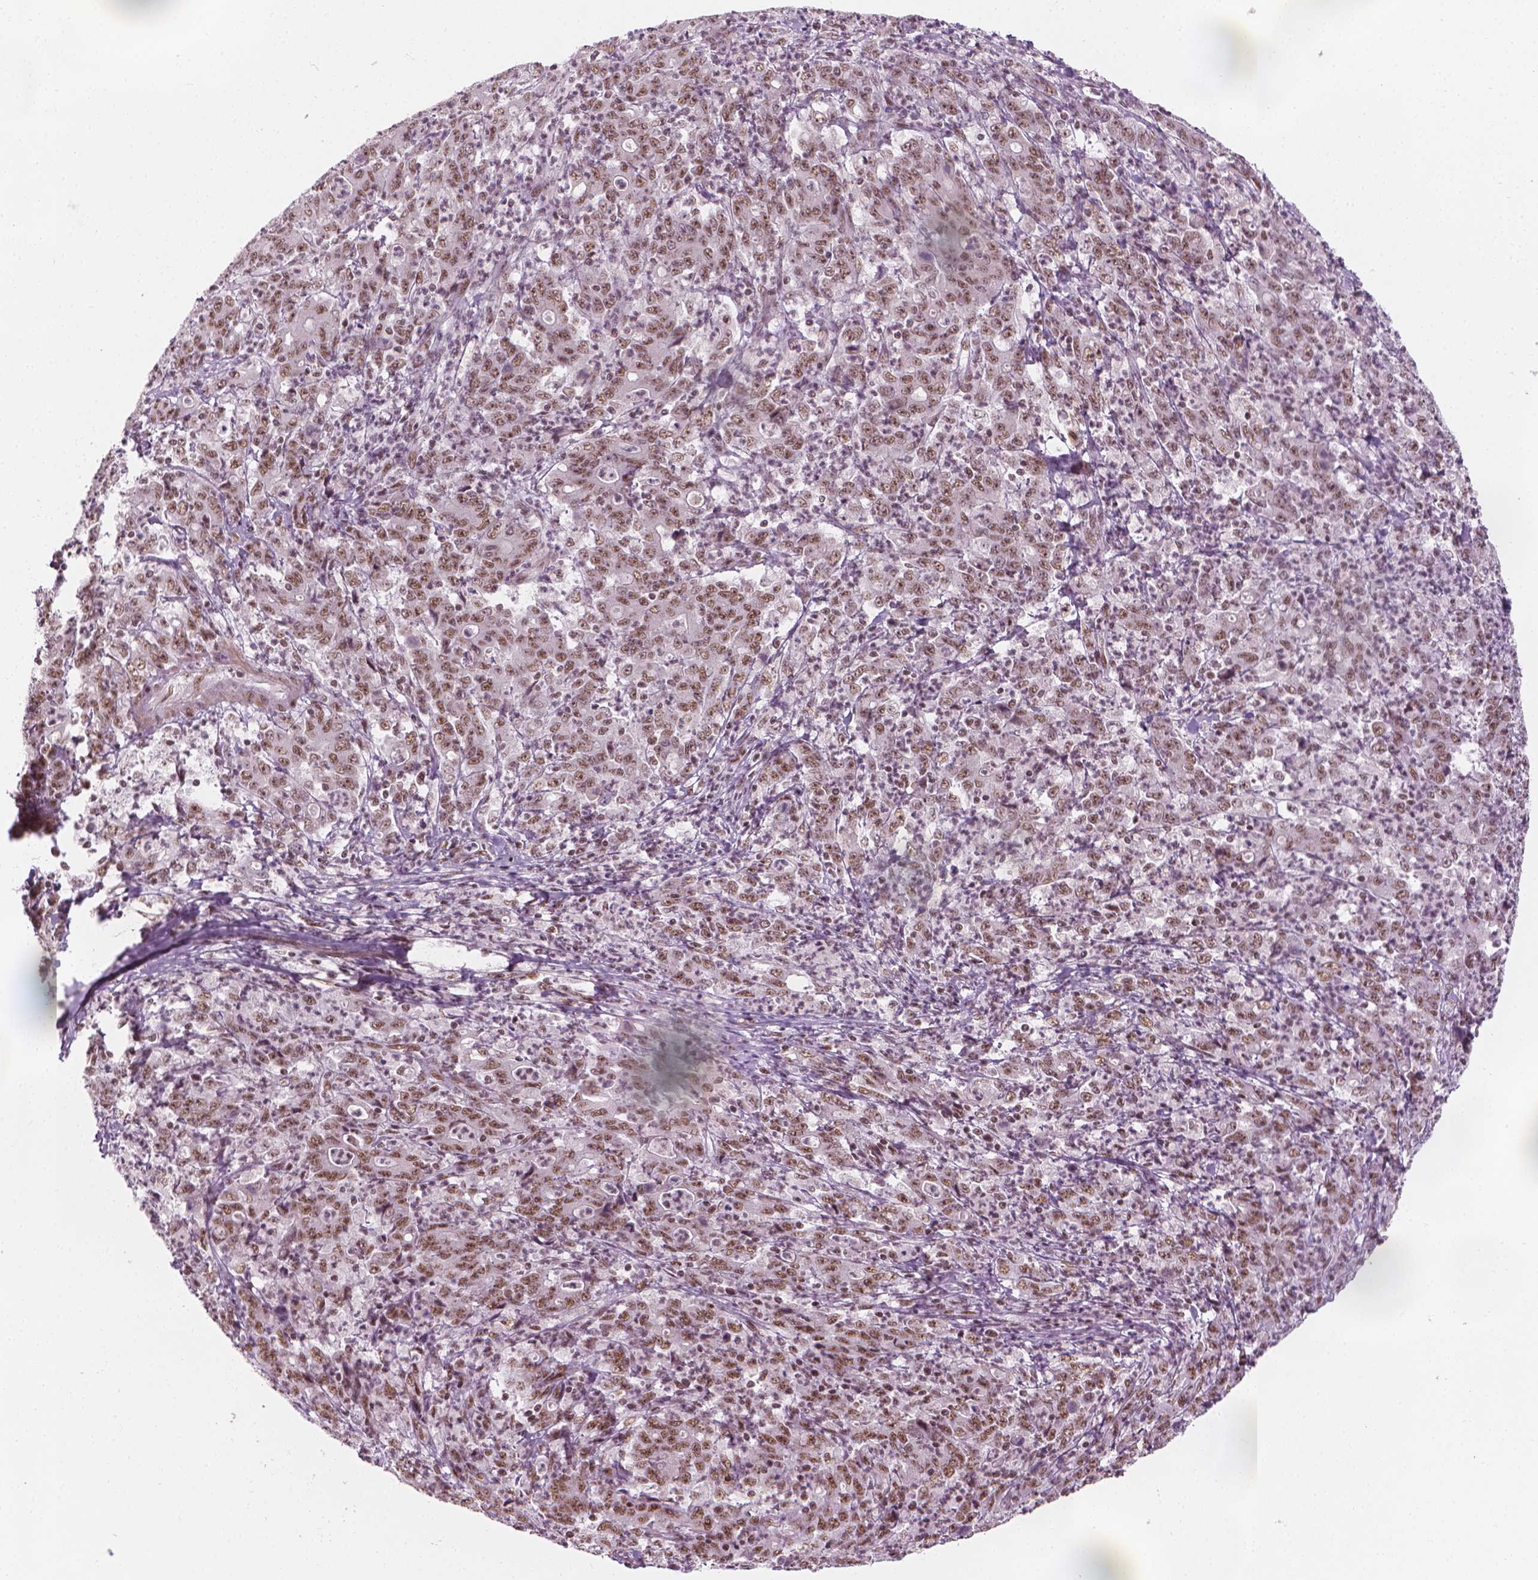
{"staining": {"intensity": "moderate", "quantity": ">75%", "location": "nuclear"}, "tissue": "stomach cancer", "cell_type": "Tumor cells", "image_type": "cancer", "snomed": [{"axis": "morphology", "description": "Adenocarcinoma, NOS"}, {"axis": "topography", "description": "Stomach, lower"}], "caption": "Immunohistochemical staining of human stomach cancer demonstrates medium levels of moderate nuclear protein staining in approximately >75% of tumor cells. (Brightfield microscopy of DAB IHC at high magnification).", "gene": "ELF2", "patient": {"sex": "female", "age": 71}}